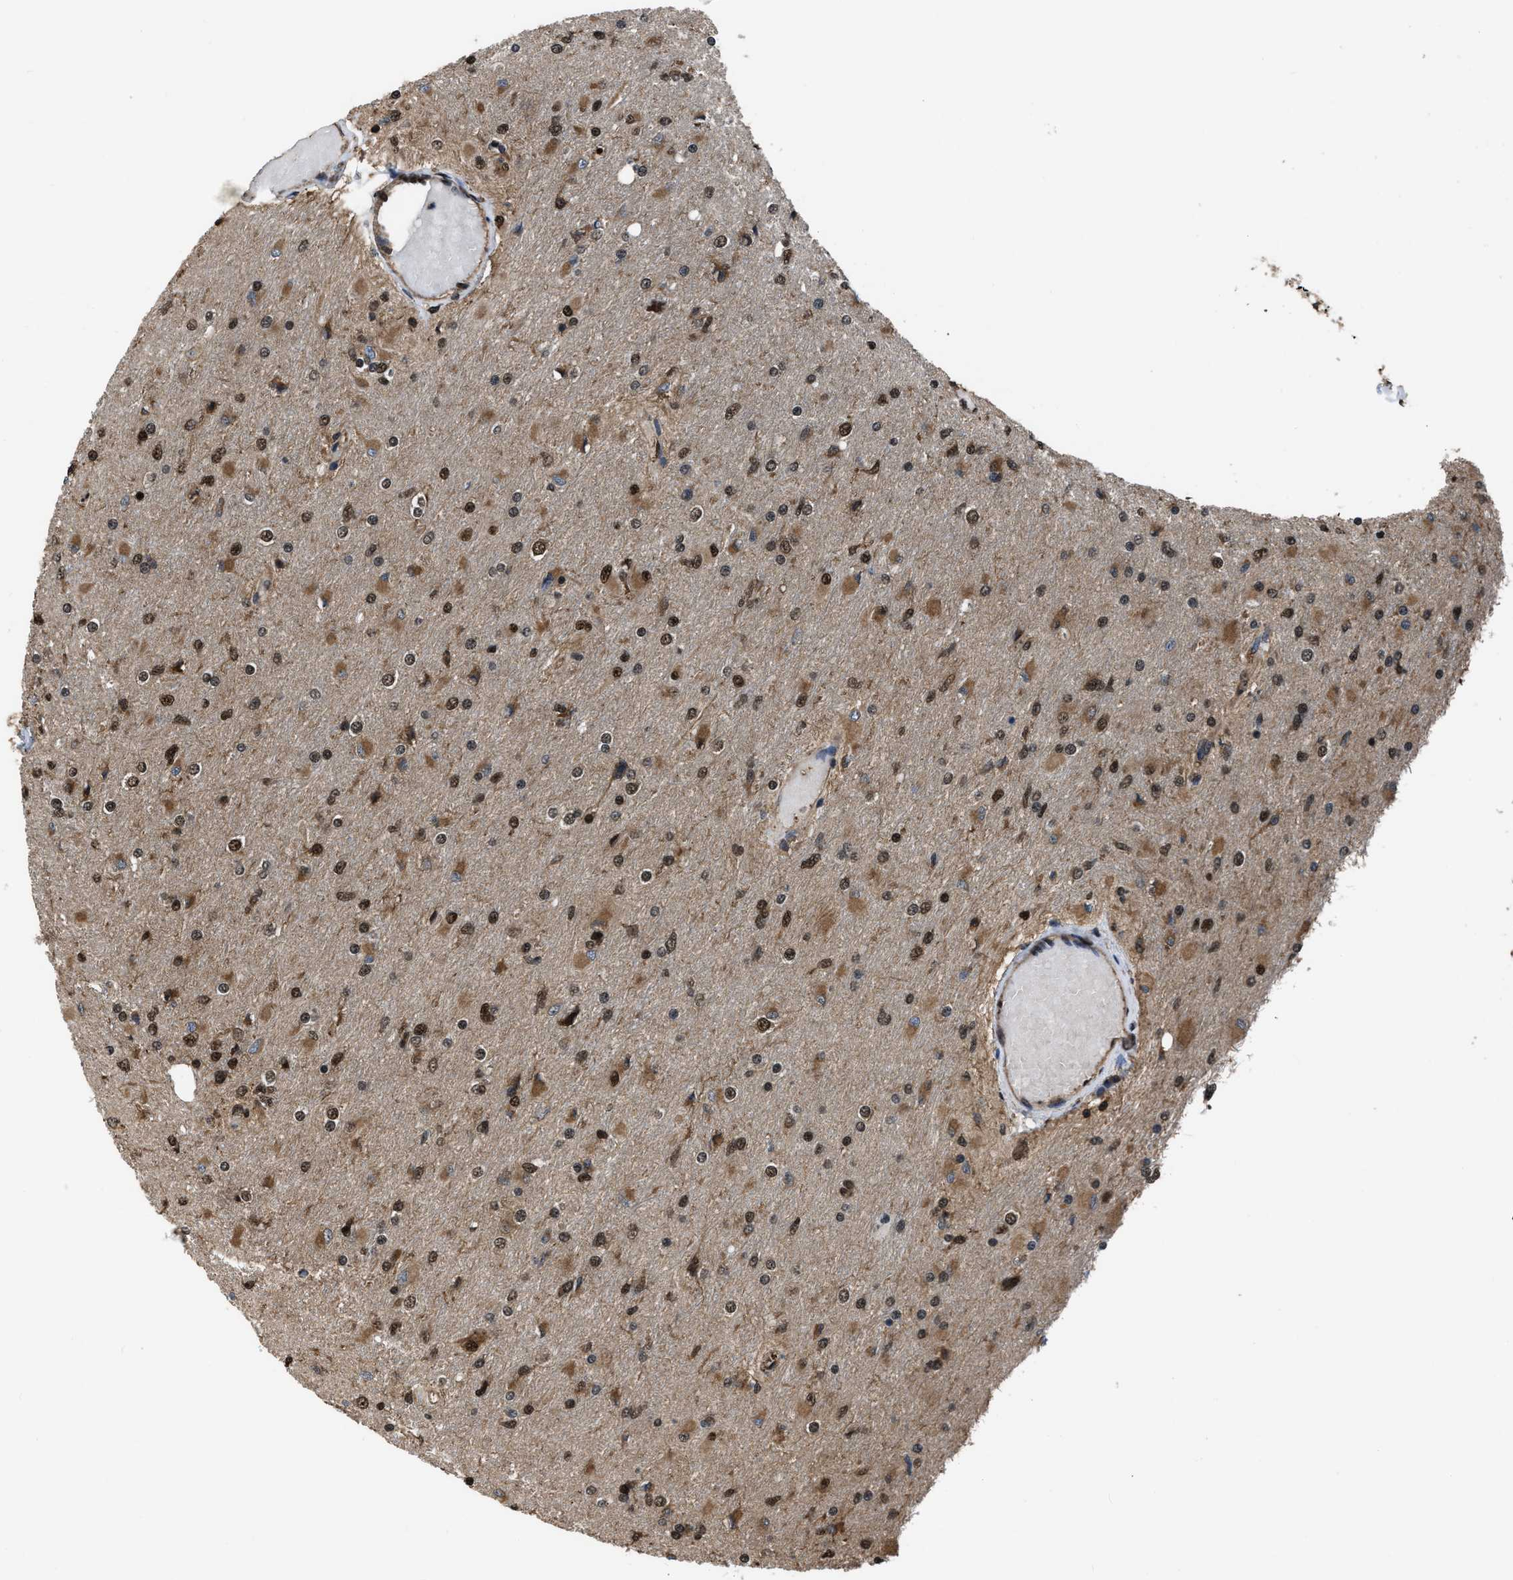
{"staining": {"intensity": "moderate", "quantity": ">75%", "location": "cytoplasmic/membranous,nuclear"}, "tissue": "glioma", "cell_type": "Tumor cells", "image_type": "cancer", "snomed": [{"axis": "morphology", "description": "Glioma, malignant, High grade"}, {"axis": "topography", "description": "Cerebral cortex"}], "caption": "Approximately >75% of tumor cells in glioma display moderate cytoplasmic/membranous and nuclear protein expression as visualized by brown immunohistochemical staining.", "gene": "FNTA", "patient": {"sex": "female", "age": 36}}